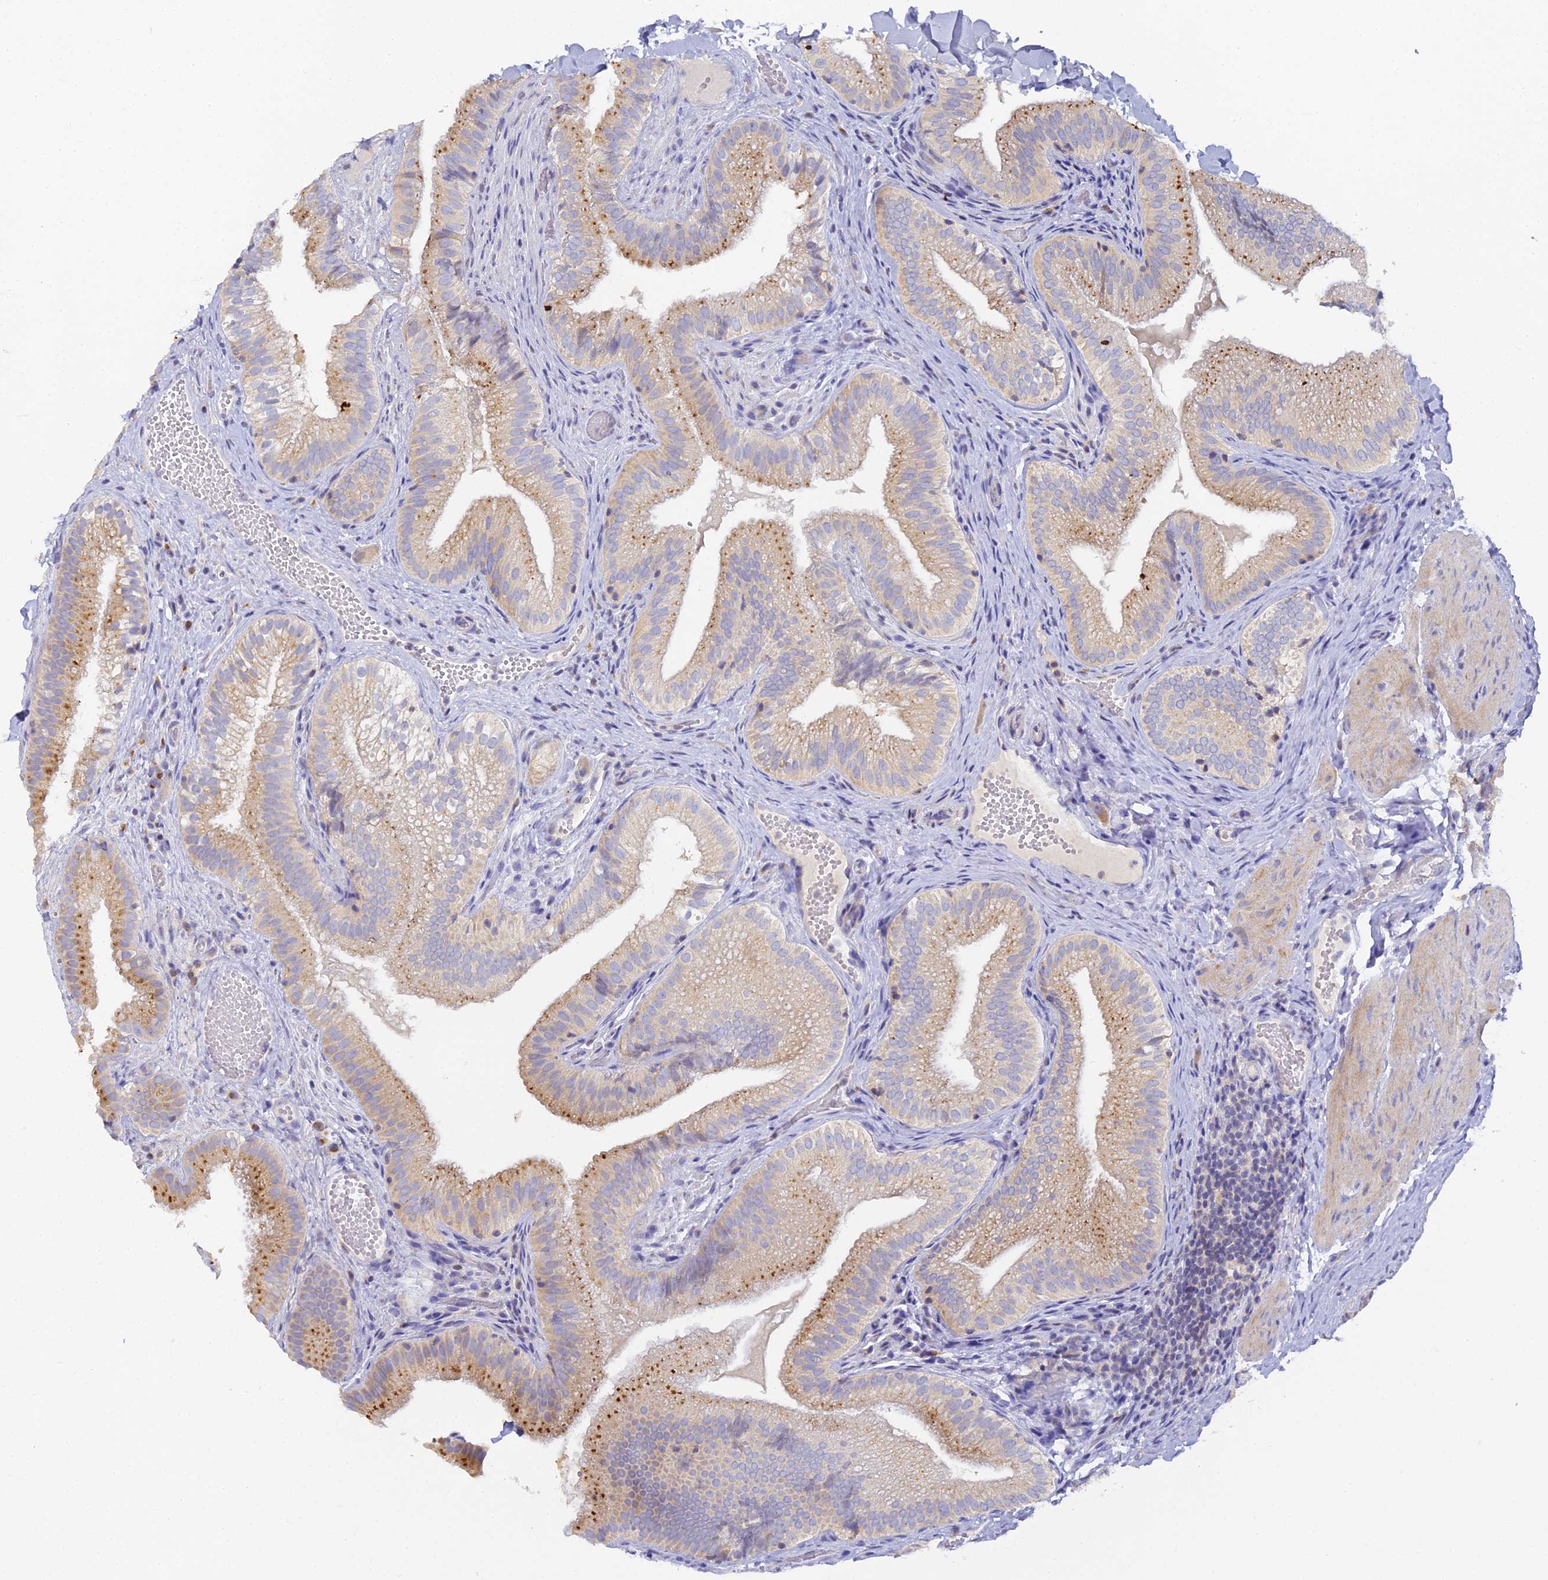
{"staining": {"intensity": "strong", "quantity": "25%-75%", "location": "cytoplasmic/membranous"}, "tissue": "gallbladder", "cell_type": "Glandular cells", "image_type": "normal", "snomed": [{"axis": "morphology", "description": "Normal tissue, NOS"}, {"axis": "topography", "description": "Gallbladder"}], "caption": "Immunohistochemical staining of unremarkable human gallbladder demonstrates strong cytoplasmic/membranous protein staining in approximately 25%-75% of glandular cells.", "gene": "DONSON", "patient": {"sex": "female", "age": 30}}